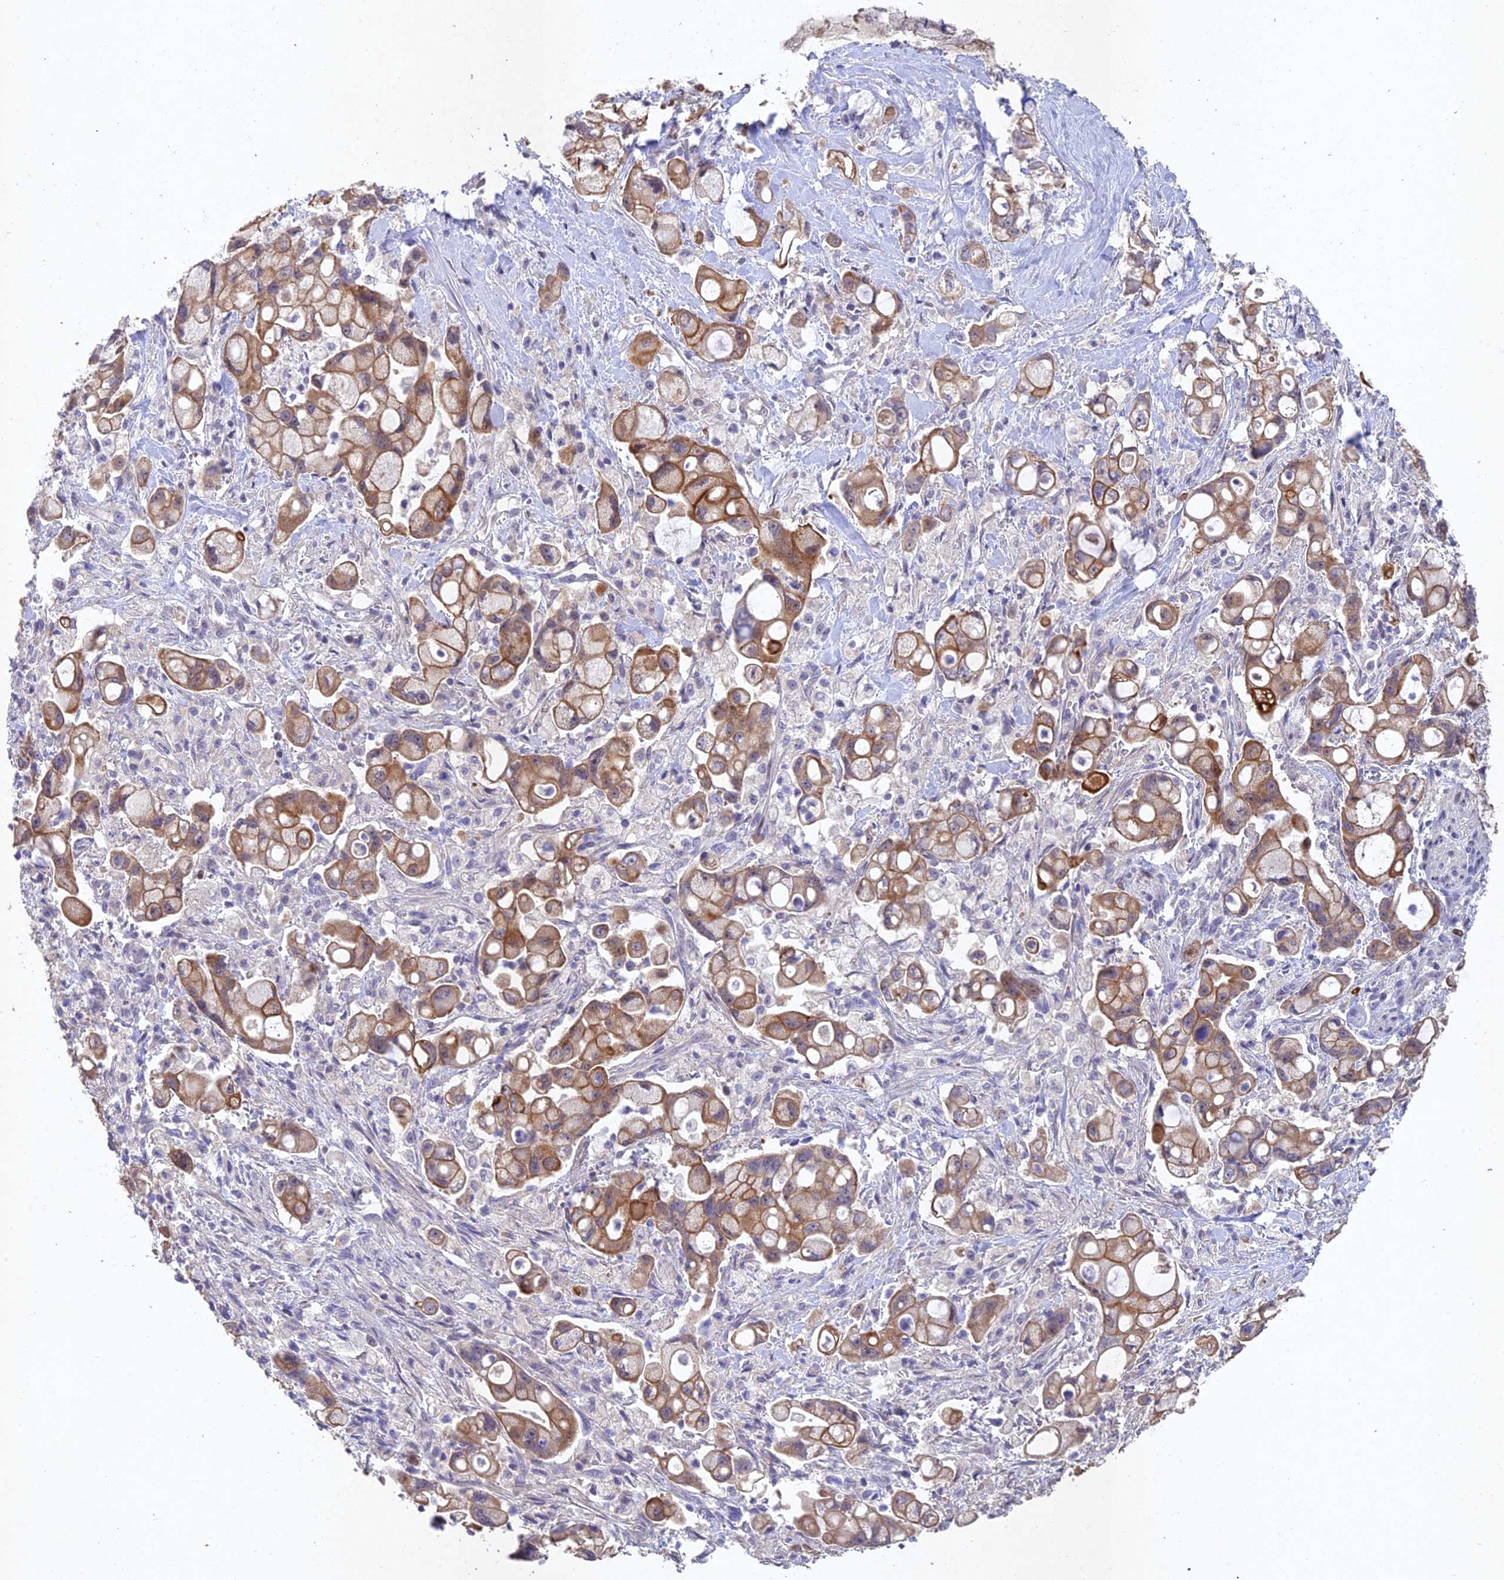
{"staining": {"intensity": "moderate", "quantity": ">75%", "location": "cytoplasmic/membranous"}, "tissue": "pancreatic cancer", "cell_type": "Tumor cells", "image_type": "cancer", "snomed": [{"axis": "morphology", "description": "Adenocarcinoma, NOS"}, {"axis": "topography", "description": "Pancreas"}], "caption": "Immunohistochemistry of pancreatic cancer exhibits medium levels of moderate cytoplasmic/membranous staining in about >75% of tumor cells. Immunohistochemistry (ihc) stains the protein of interest in brown and the nuclei are stained blue.", "gene": "NSMCE1", "patient": {"sex": "male", "age": 68}}